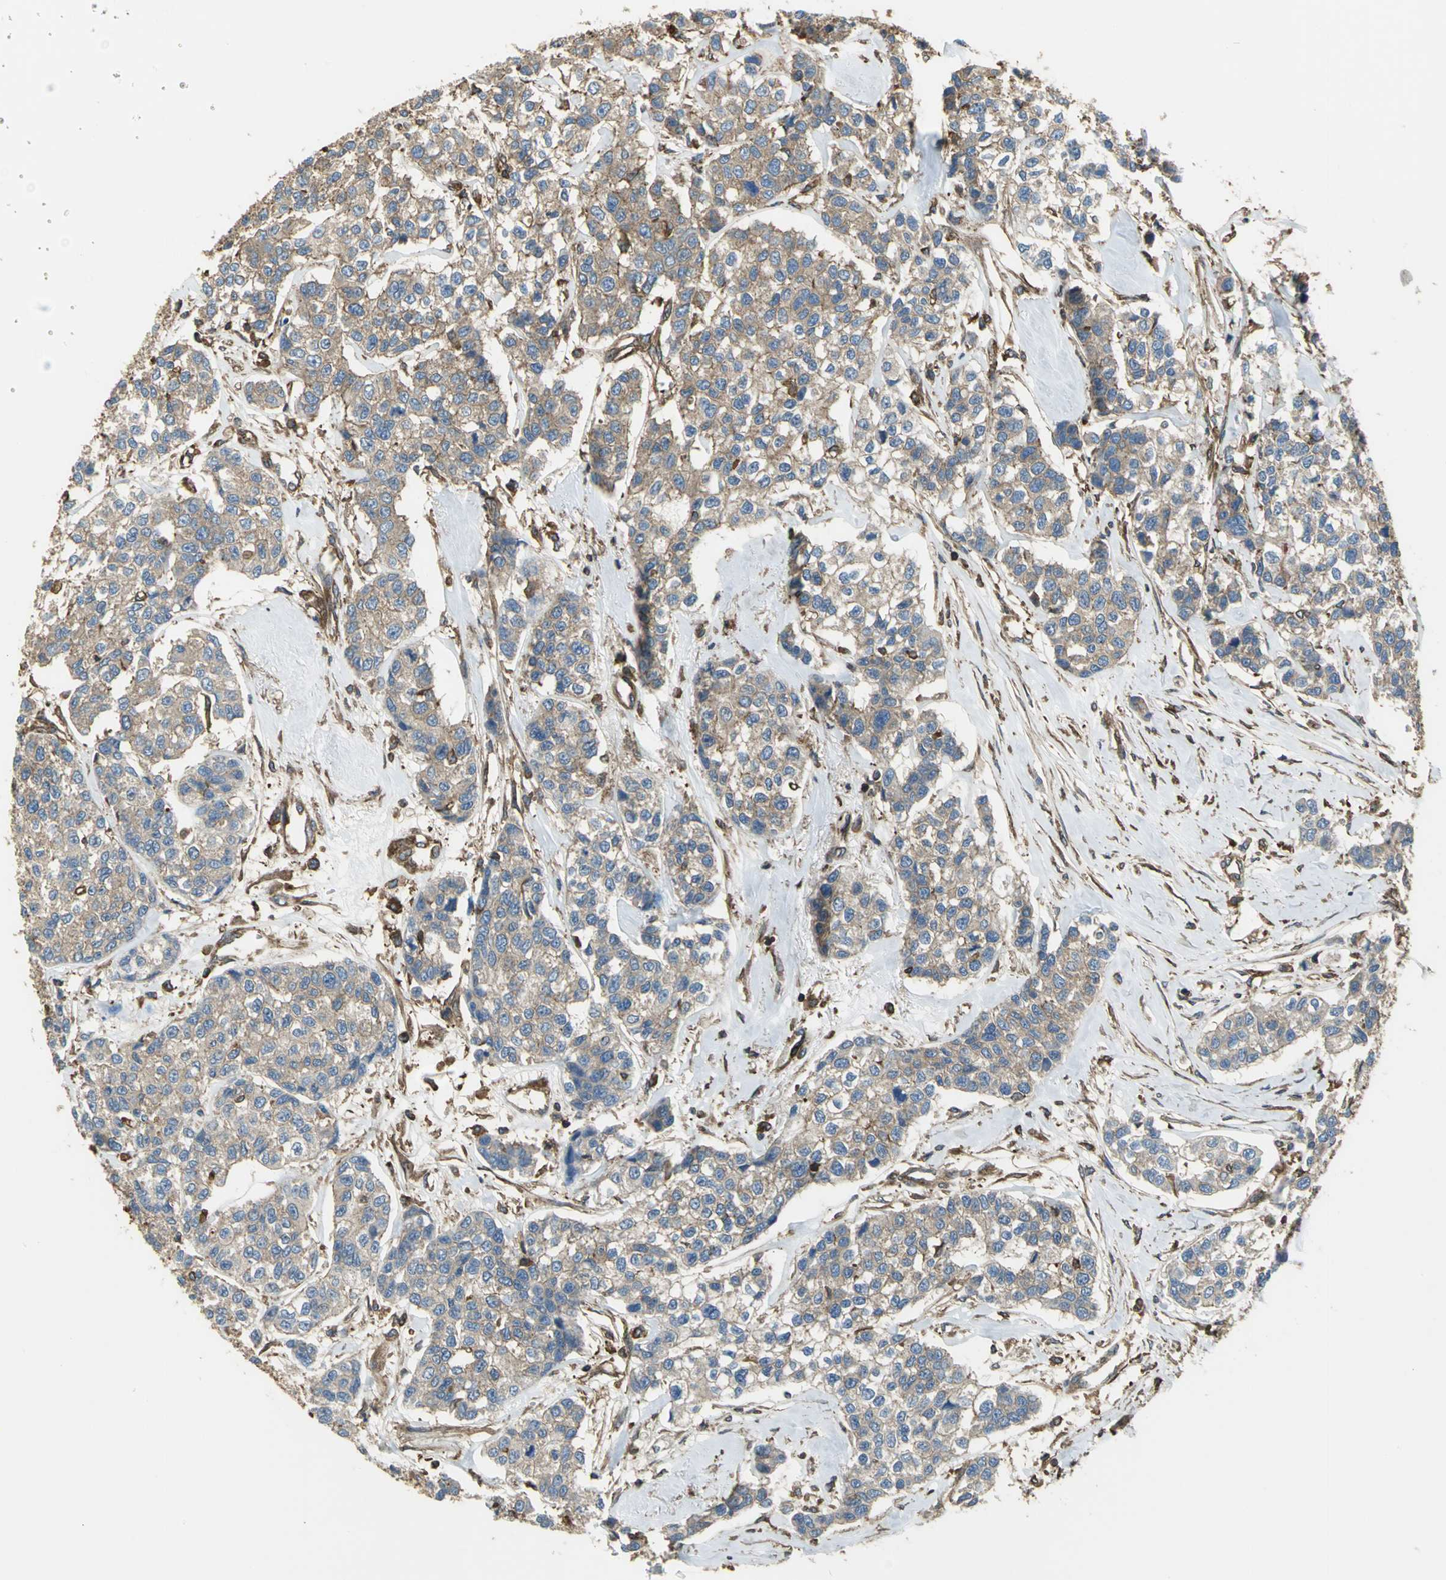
{"staining": {"intensity": "weak", "quantity": ">75%", "location": "cytoplasmic/membranous"}, "tissue": "breast cancer", "cell_type": "Tumor cells", "image_type": "cancer", "snomed": [{"axis": "morphology", "description": "Duct carcinoma"}, {"axis": "topography", "description": "Breast"}], "caption": "Breast cancer (intraductal carcinoma) stained with IHC exhibits weak cytoplasmic/membranous positivity in approximately >75% of tumor cells.", "gene": "TLN1", "patient": {"sex": "female", "age": 51}}